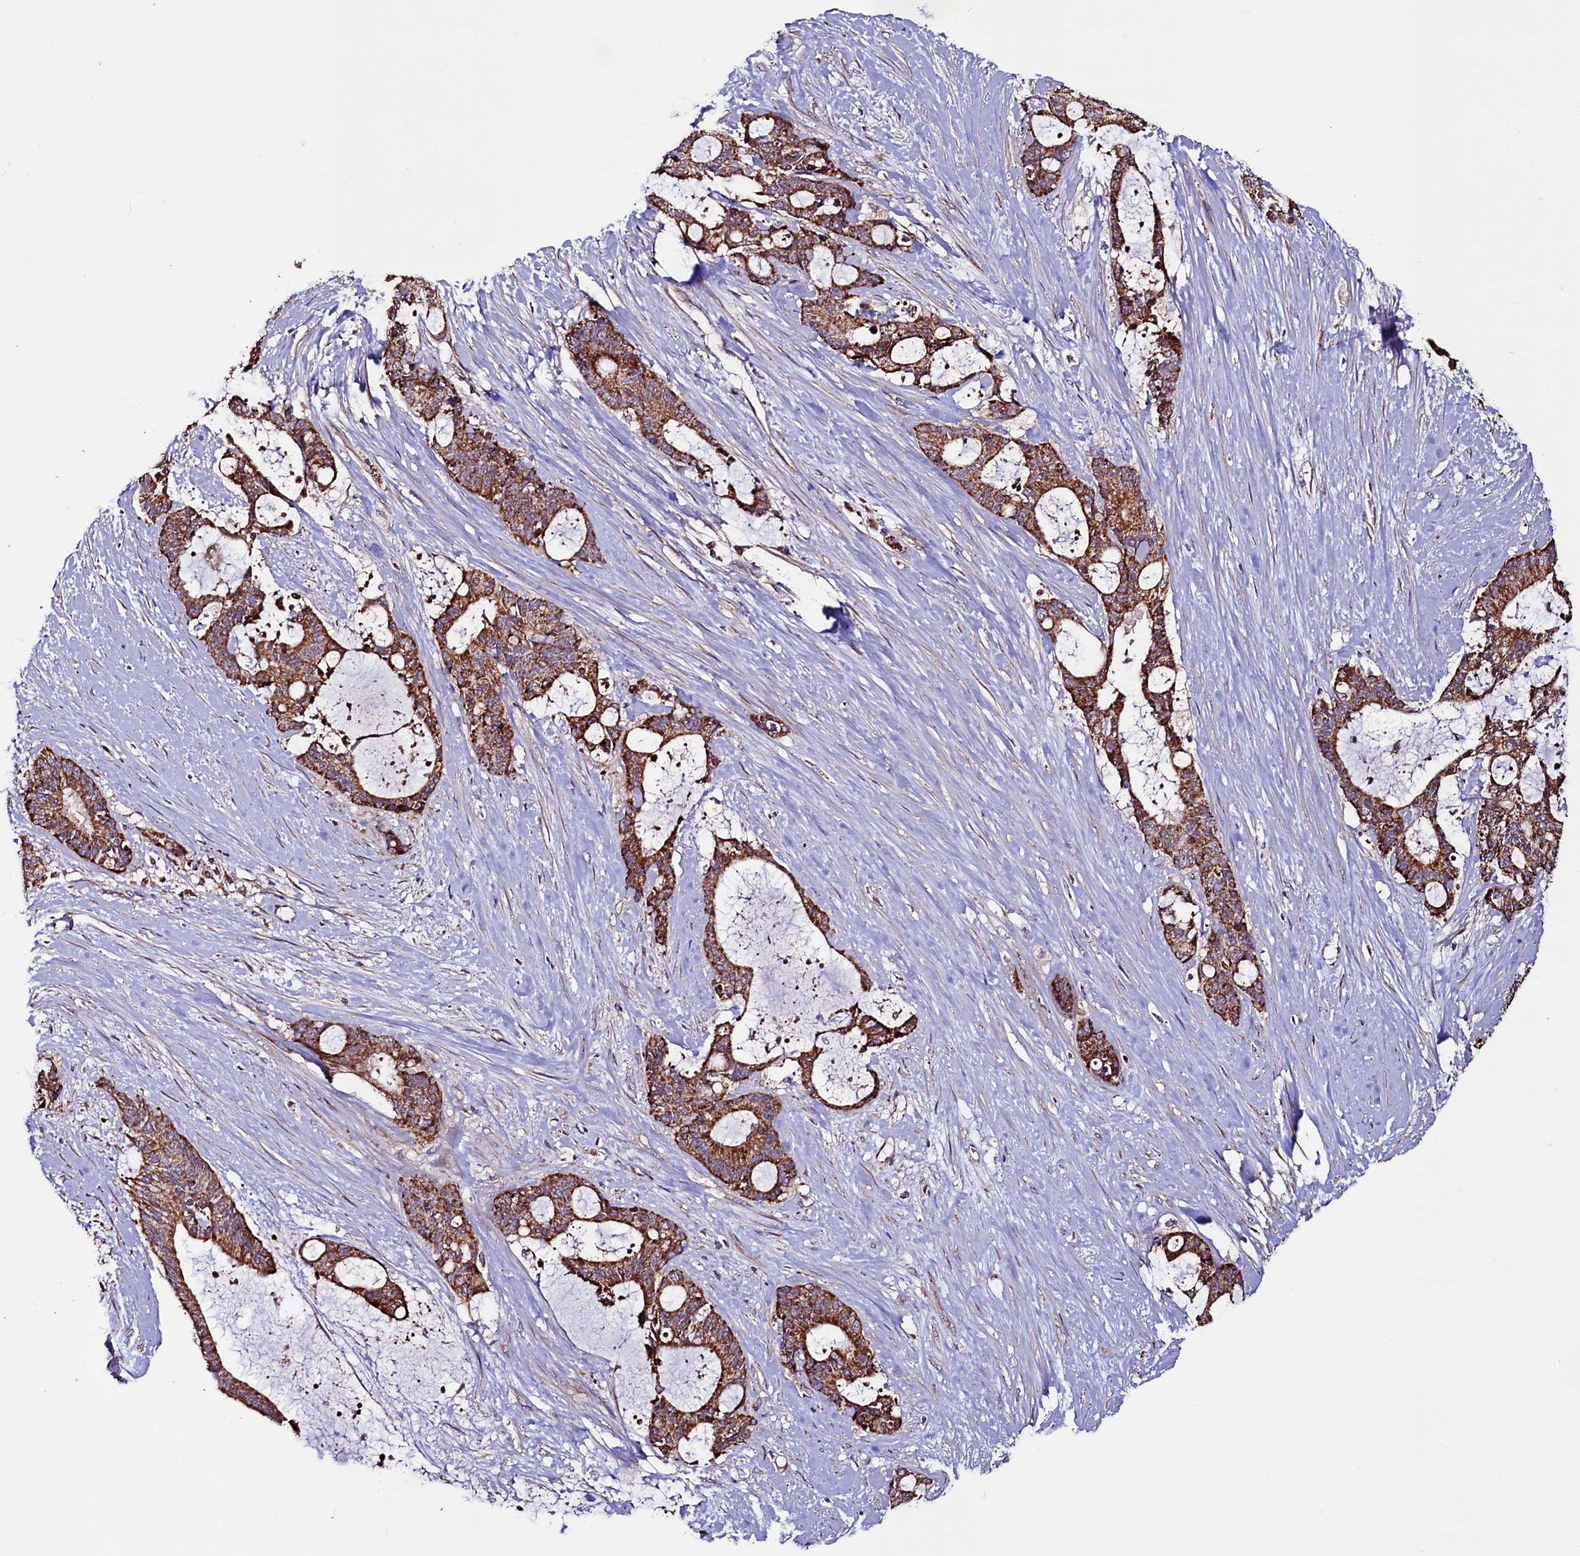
{"staining": {"intensity": "strong", "quantity": ">75%", "location": "cytoplasmic/membranous"}, "tissue": "liver cancer", "cell_type": "Tumor cells", "image_type": "cancer", "snomed": [{"axis": "morphology", "description": "Normal tissue, NOS"}, {"axis": "morphology", "description": "Cholangiocarcinoma"}, {"axis": "topography", "description": "Liver"}, {"axis": "topography", "description": "Peripheral nerve tissue"}], "caption": "Human liver cholangiocarcinoma stained for a protein (brown) exhibits strong cytoplasmic/membranous positive positivity in about >75% of tumor cells.", "gene": "STARD5", "patient": {"sex": "female", "age": 73}}